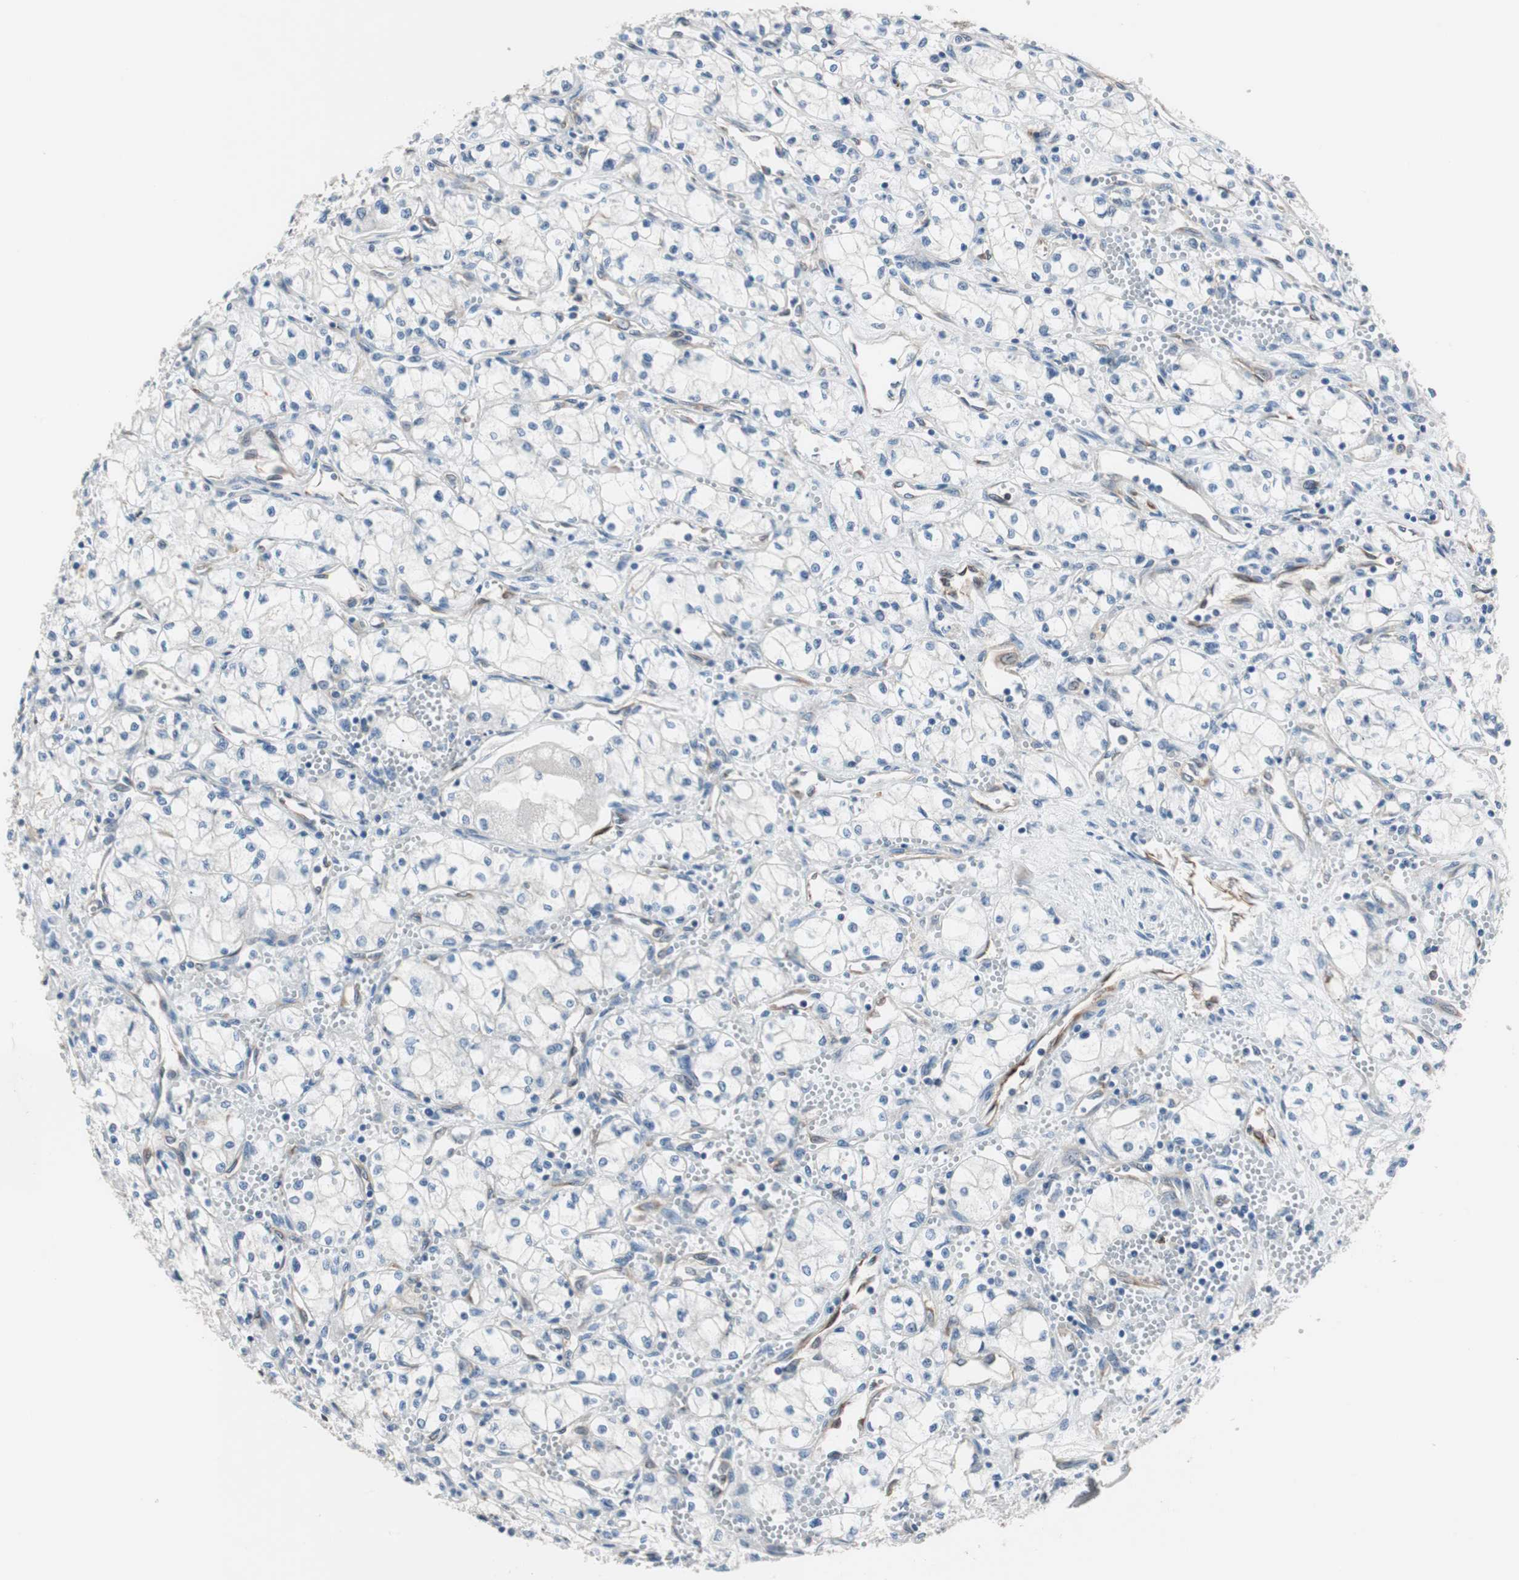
{"staining": {"intensity": "negative", "quantity": "none", "location": "none"}, "tissue": "renal cancer", "cell_type": "Tumor cells", "image_type": "cancer", "snomed": [{"axis": "morphology", "description": "Normal tissue, NOS"}, {"axis": "morphology", "description": "Adenocarcinoma, NOS"}, {"axis": "topography", "description": "Kidney"}], "caption": "Renal adenocarcinoma stained for a protein using immunohistochemistry (IHC) demonstrates no positivity tumor cells.", "gene": "SWAP70", "patient": {"sex": "male", "age": 59}}